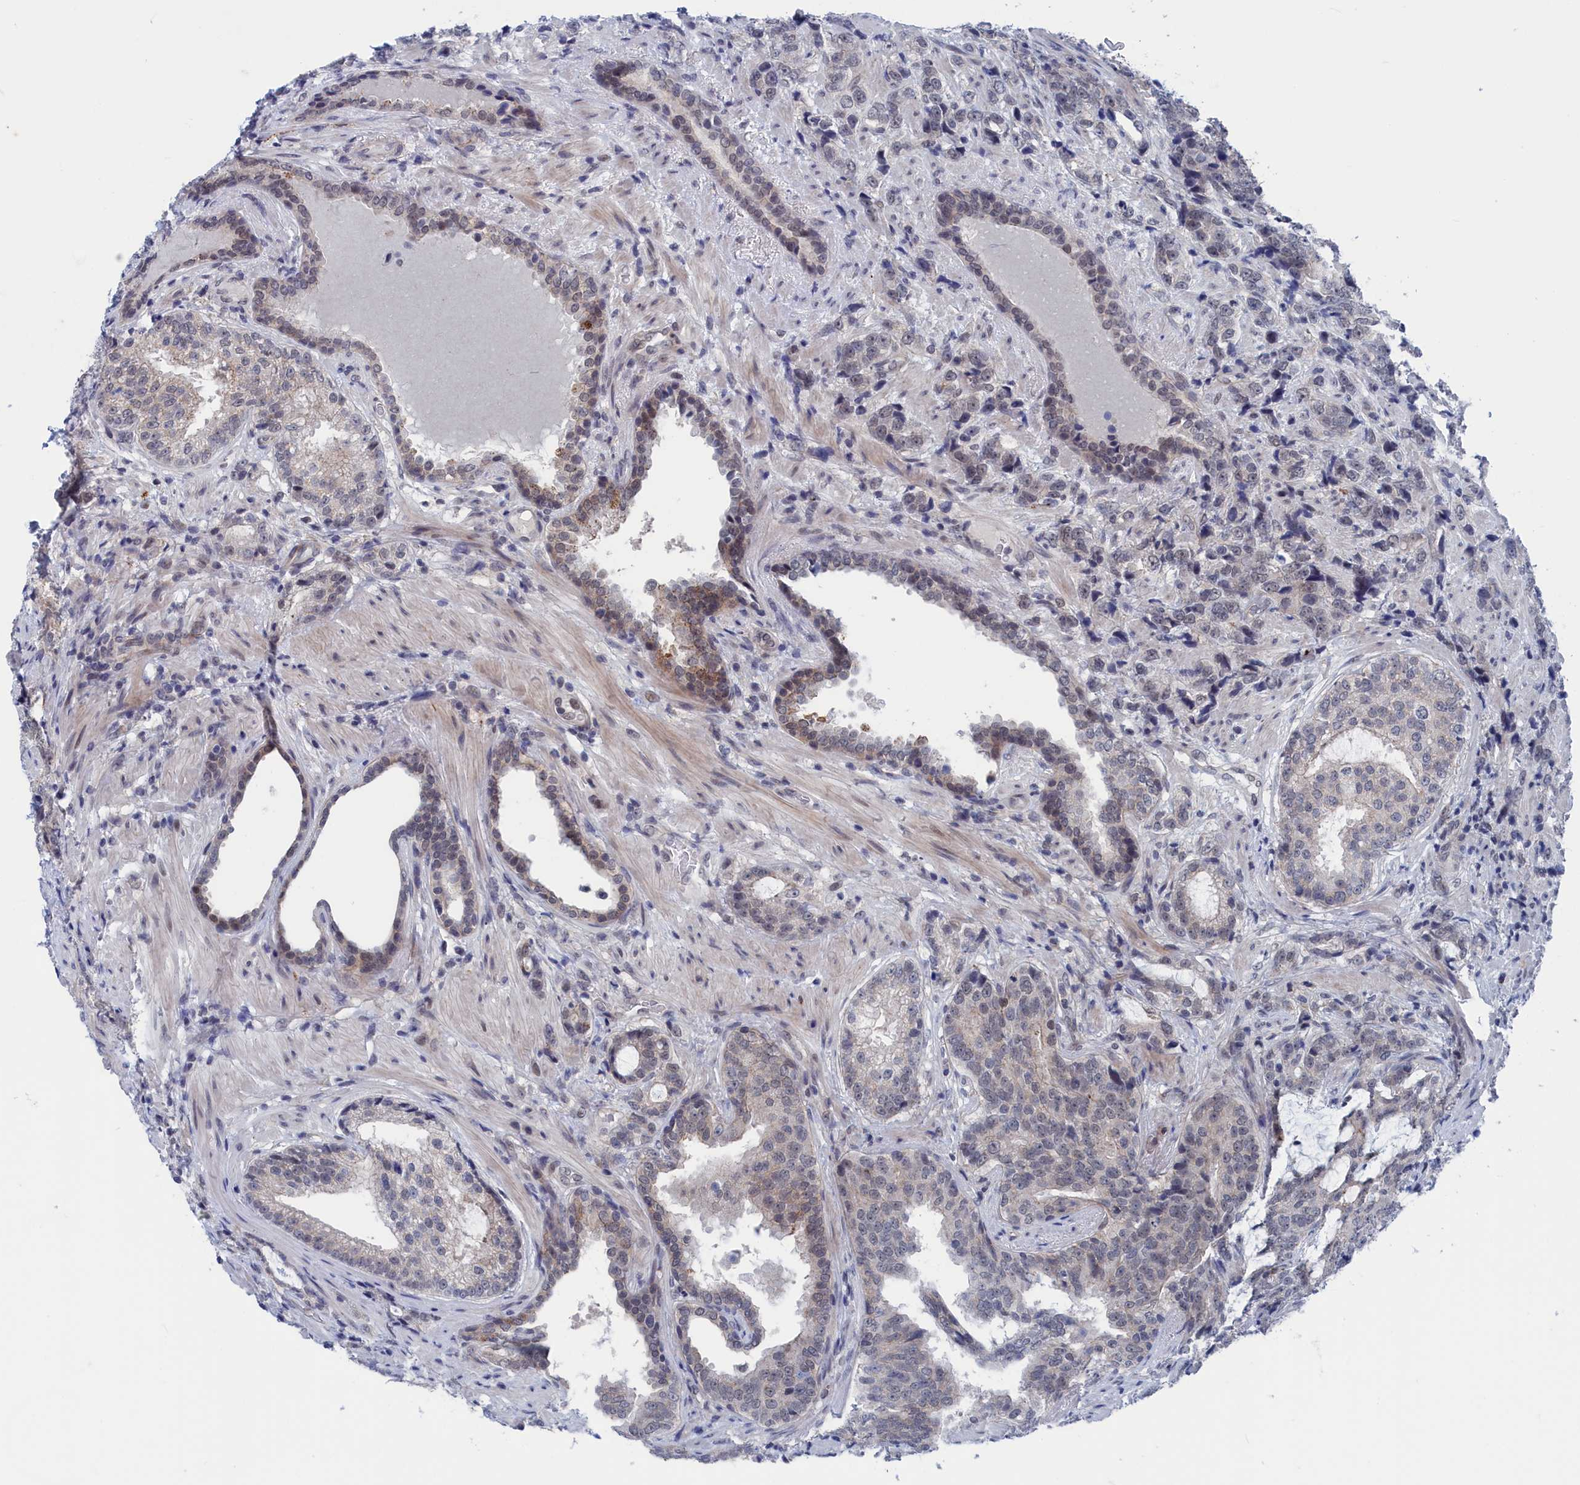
{"staining": {"intensity": "negative", "quantity": "none", "location": "none"}, "tissue": "prostate cancer", "cell_type": "Tumor cells", "image_type": "cancer", "snomed": [{"axis": "morphology", "description": "Adenocarcinoma, High grade"}, {"axis": "topography", "description": "Prostate"}], "caption": "IHC photomicrograph of human prostate cancer (high-grade adenocarcinoma) stained for a protein (brown), which demonstrates no positivity in tumor cells. Brightfield microscopy of immunohistochemistry (IHC) stained with DAB (brown) and hematoxylin (blue), captured at high magnification.", "gene": "MARCHF3", "patient": {"sex": "male", "age": 67}}